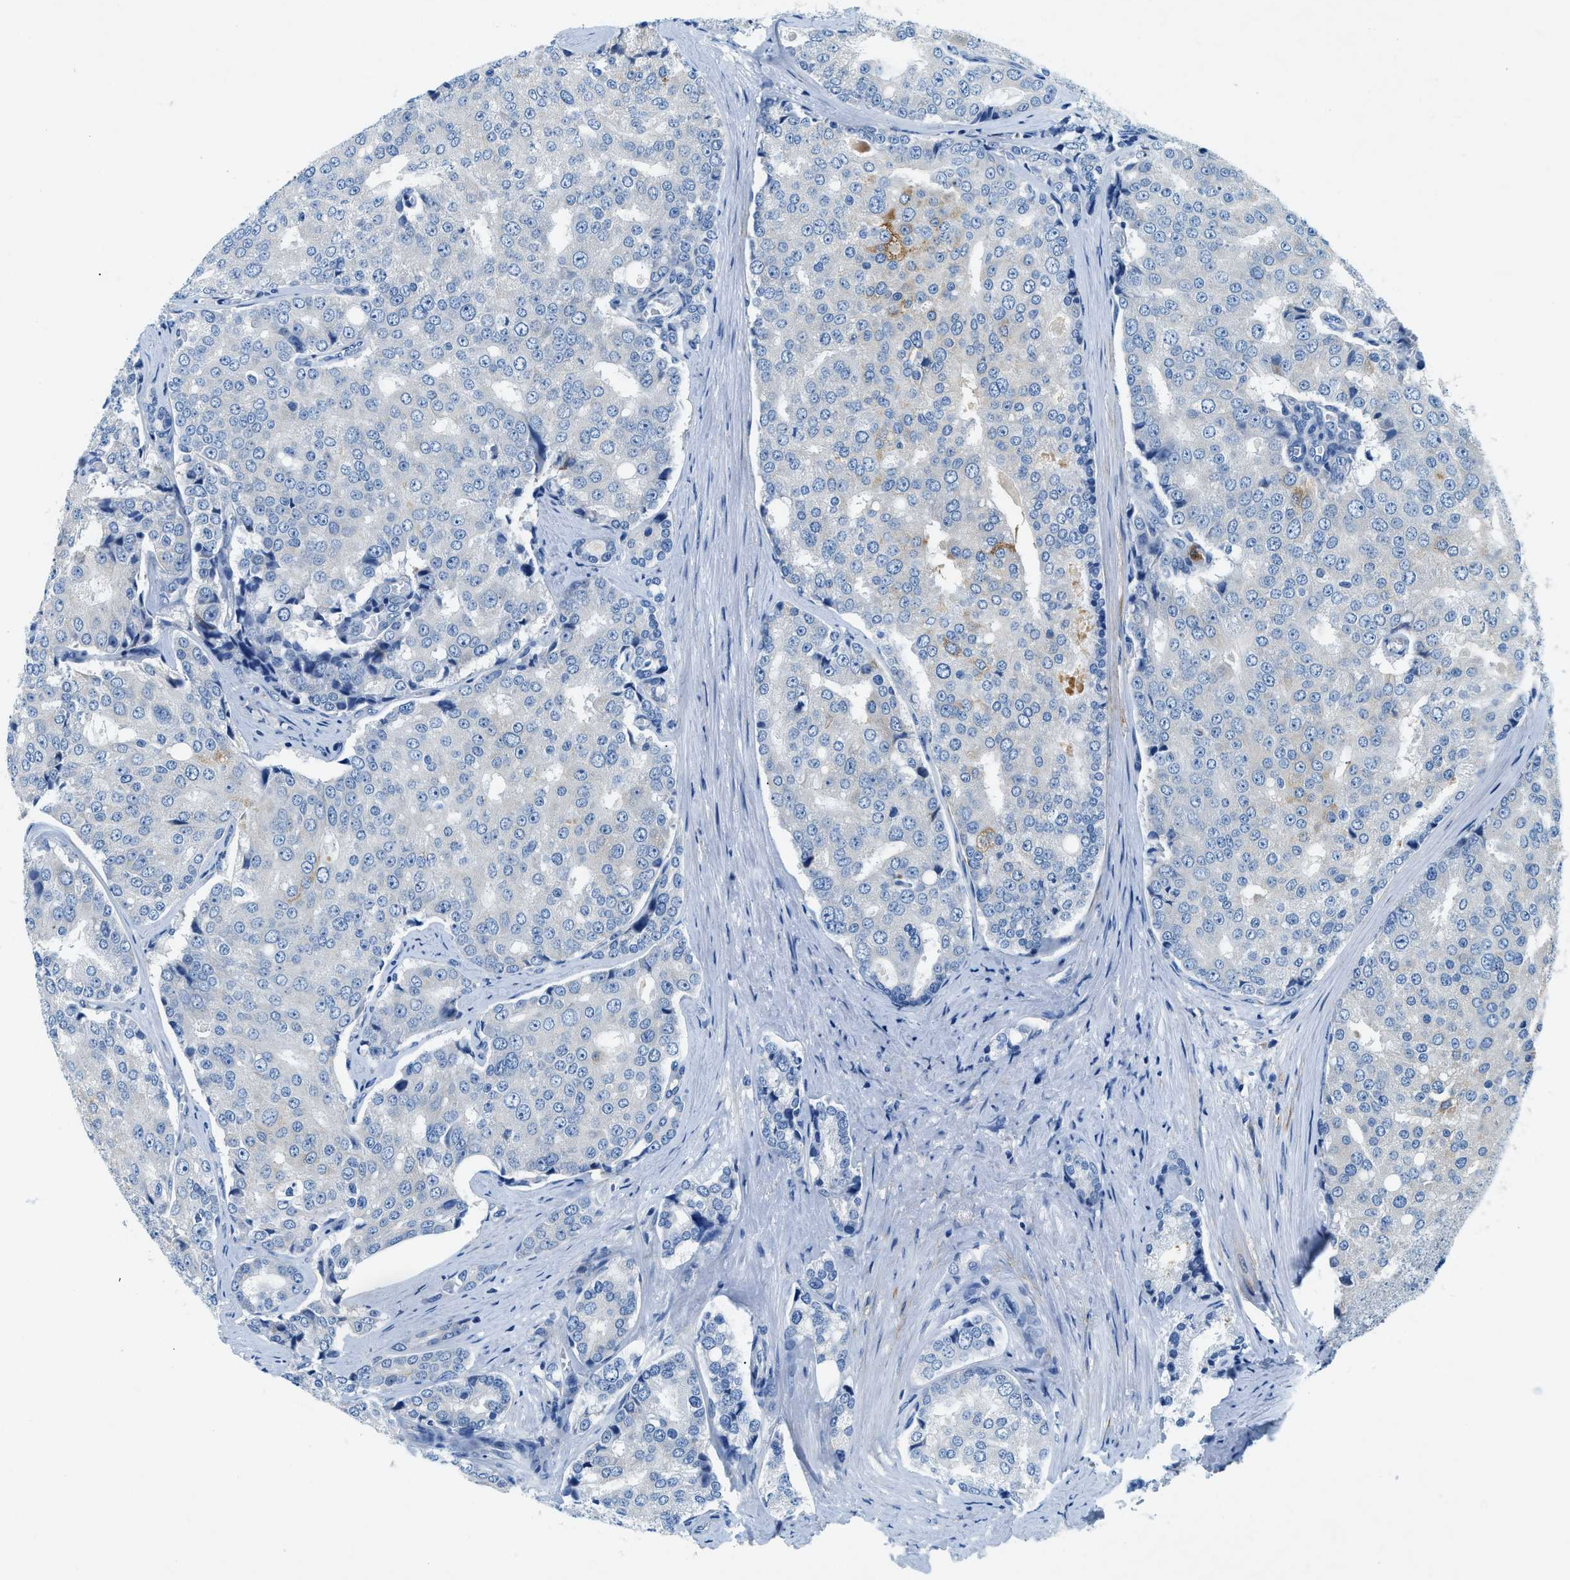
{"staining": {"intensity": "moderate", "quantity": "<25%", "location": "cytoplasmic/membranous"}, "tissue": "prostate cancer", "cell_type": "Tumor cells", "image_type": "cancer", "snomed": [{"axis": "morphology", "description": "Adenocarcinoma, High grade"}, {"axis": "topography", "description": "Prostate"}], "caption": "An image showing moderate cytoplasmic/membranous expression in approximately <25% of tumor cells in prostate cancer, as visualized by brown immunohistochemical staining.", "gene": "ZDHHC13", "patient": {"sex": "male", "age": 50}}